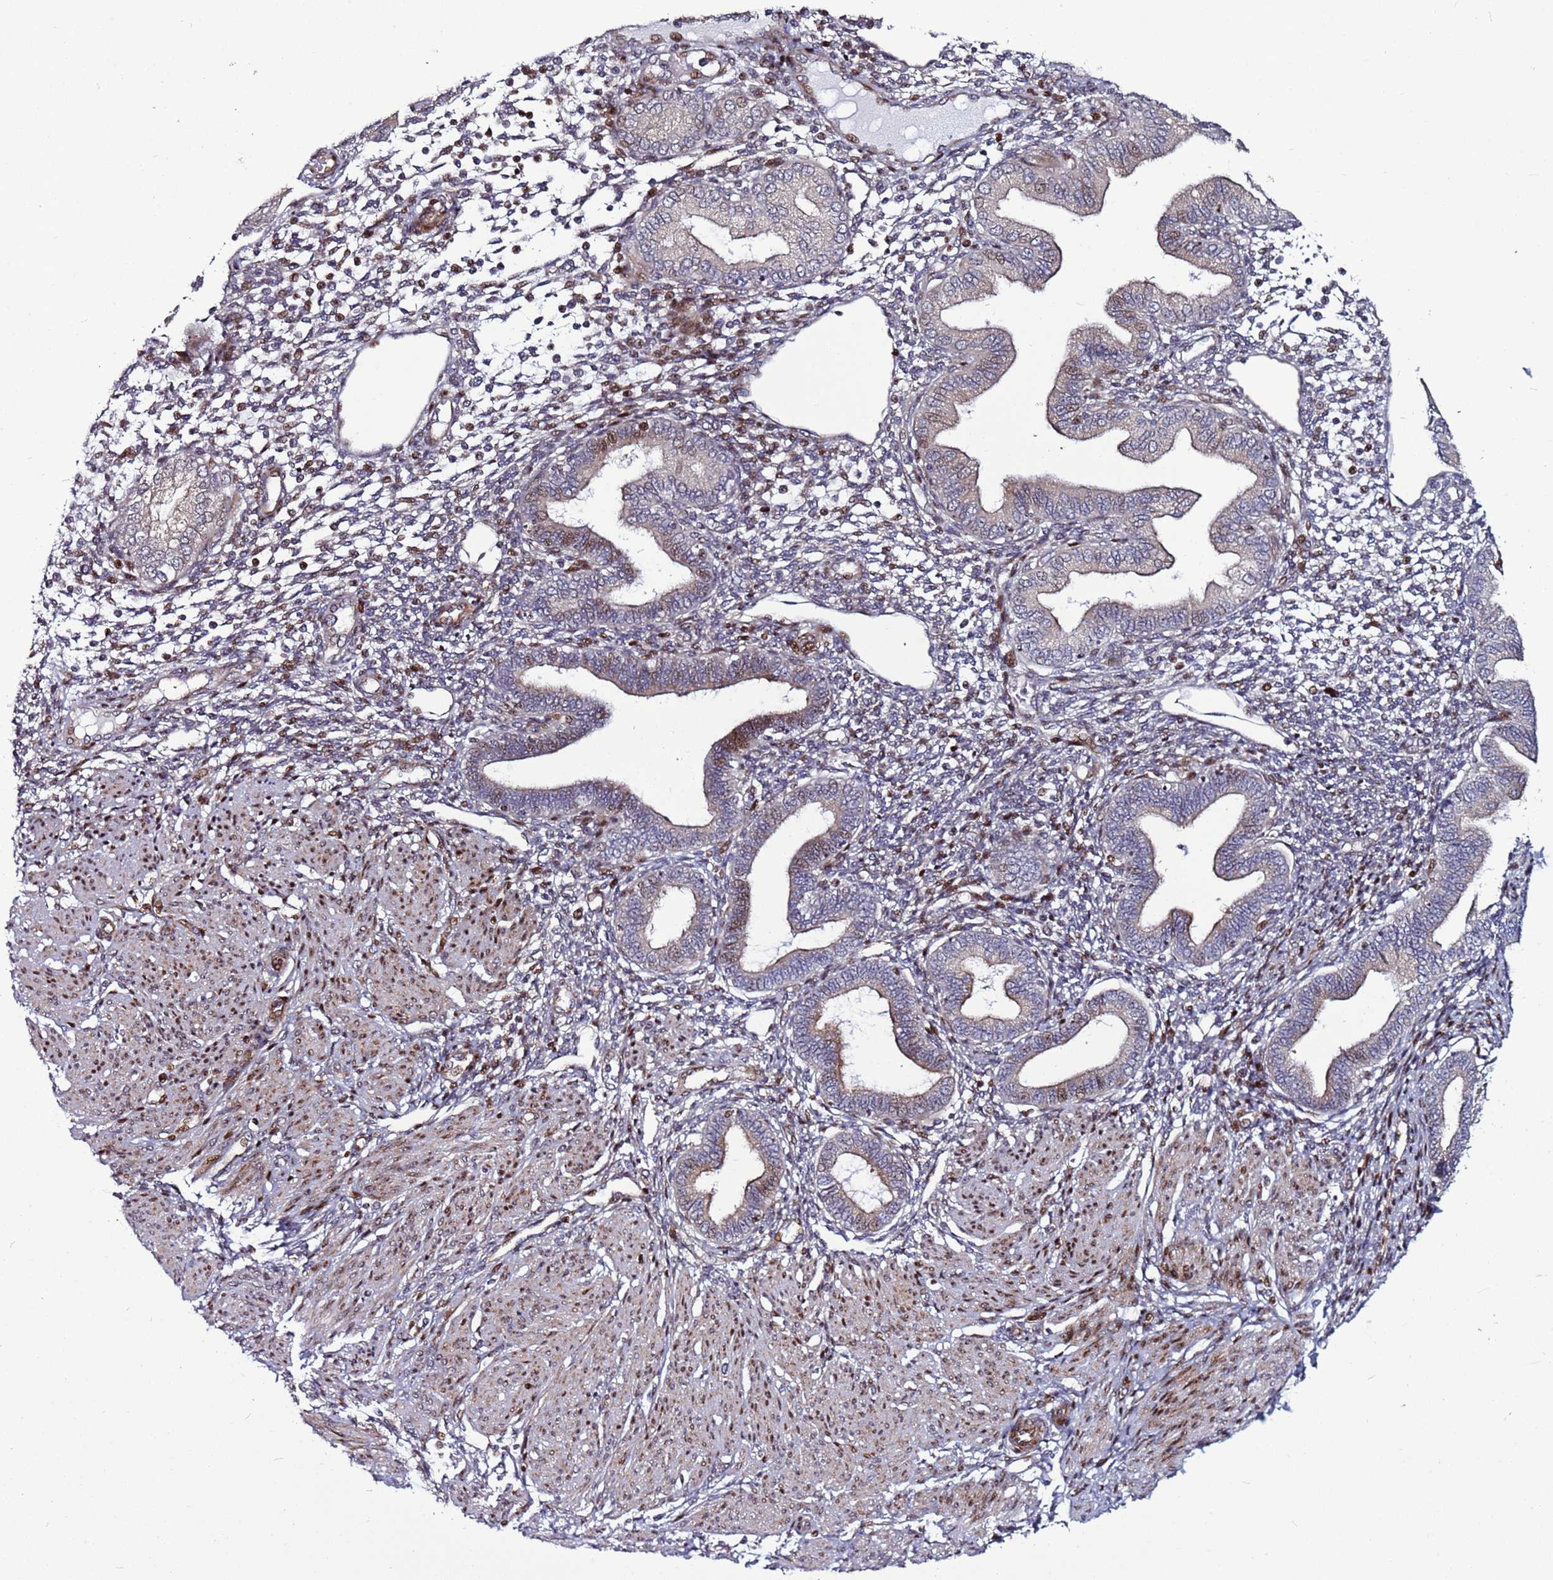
{"staining": {"intensity": "moderate", "quantity": "<25%", "location": "nuclear"}, "tissue": "endometrium", "cell_type": "Cells in endometrial stroma", "image_type": "normal", "snomed": [{"axis": "morphology", "description": "Normal tissue, NOS"}, {"axis": "topography", "description": "Endometrium"}], "caption": "This image displays benign endometrium stained with immunohistochemistry to label a protein in brown. The nuclear of cells in endometrial stroma show moderate positivity for the protein. Nuclei are counter-stained blue.", "gene": "WBP11", "patient": {"sex": "female", "age": 53}}